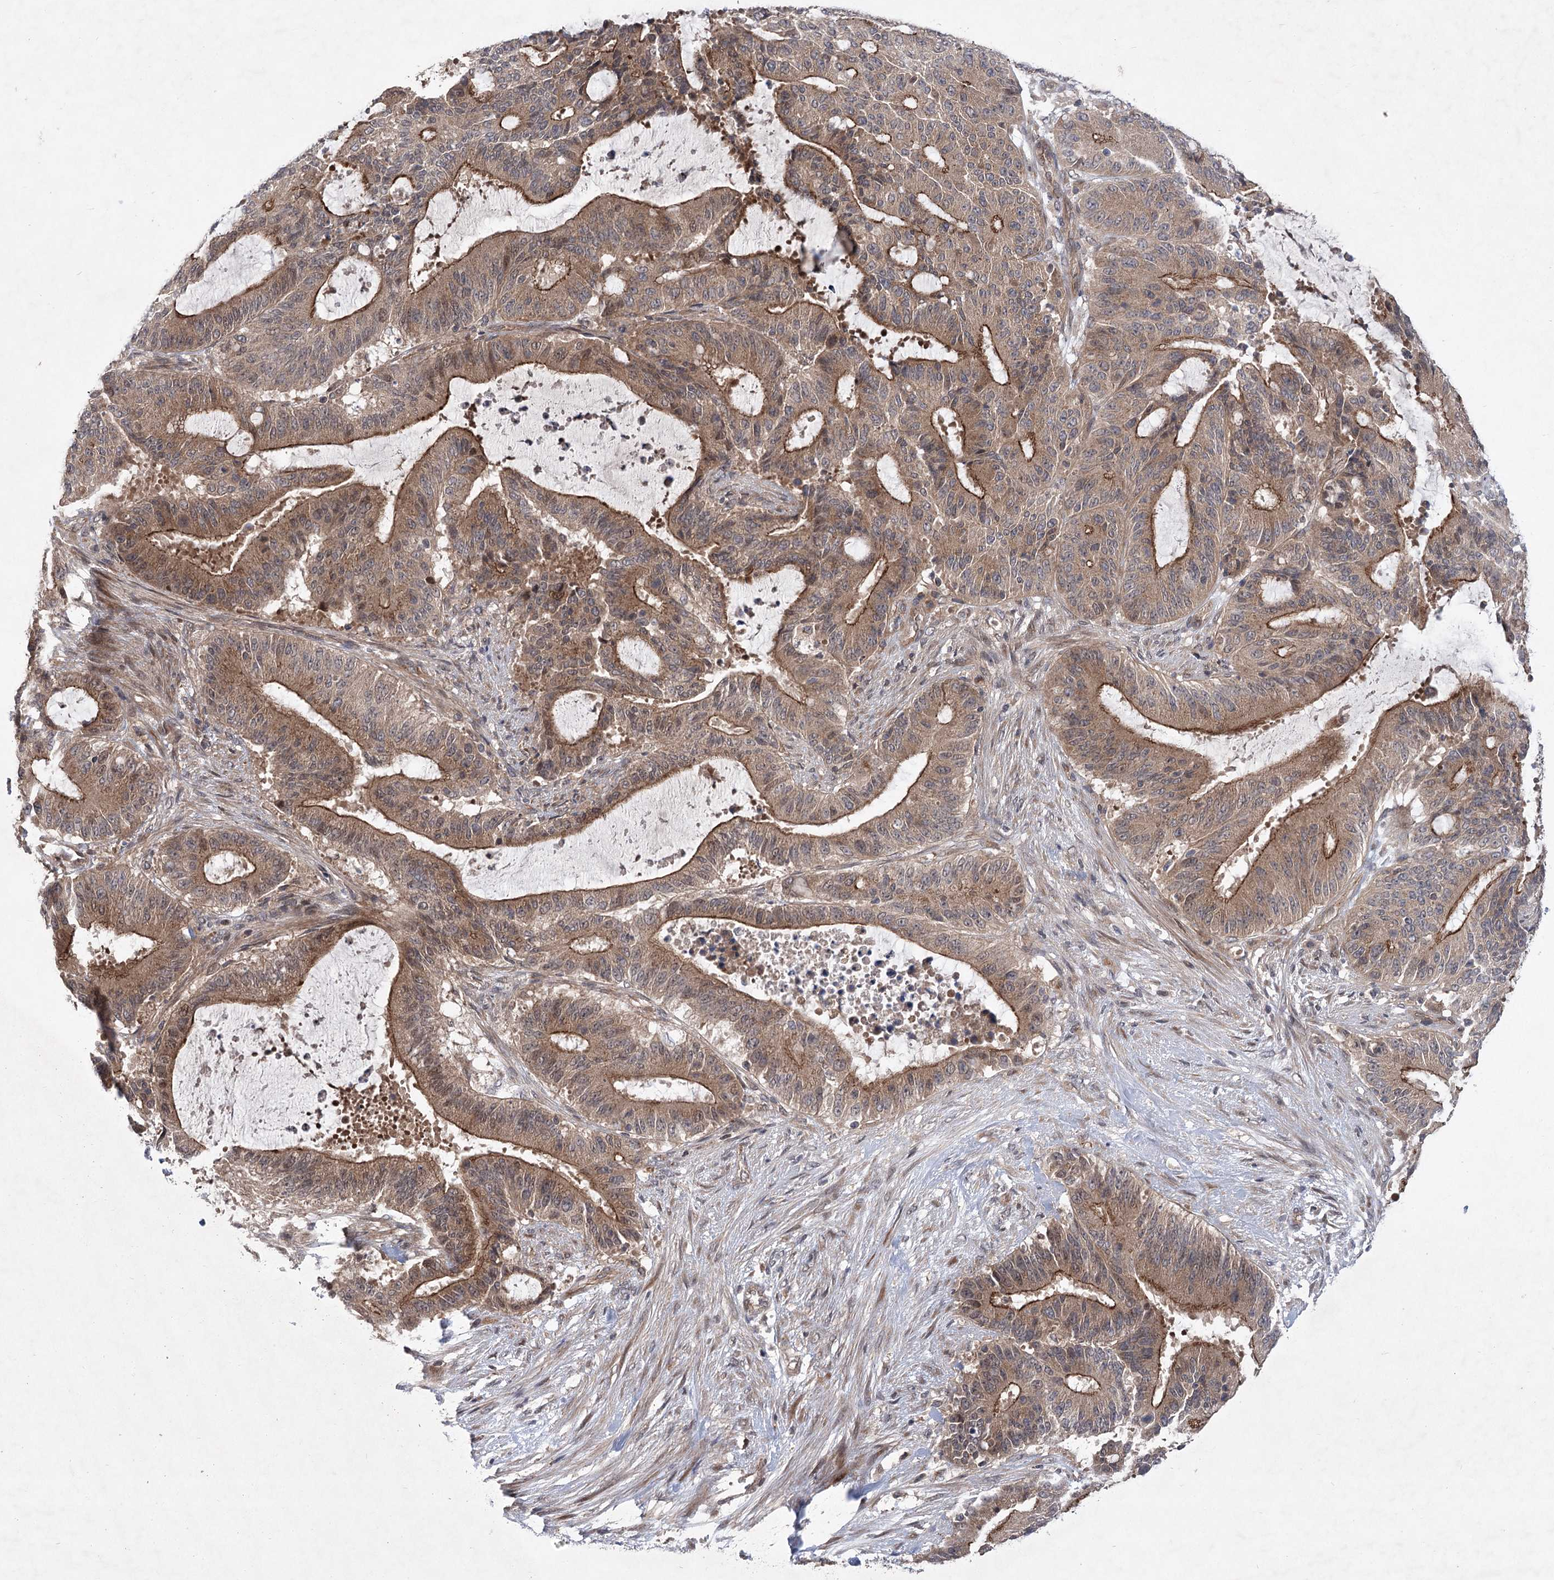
{"staining": {"intensity": "moderate", "quantity": ">75%", "location": "cytoplasmic/membranous"}, "tissue": "liver cancer", "cell_type": "Tumor cells", "image_type": "cancer", "snomed": [{"axis": "morphology", "description": "Normal tissue, NOS"}, {"axis": "morphology", "description": "Cholangiocarcinoma"}, {"axis": "topography", "description": "Liver"}, {"axis": "topography", "description": "Peripheral nerve tissue"}], "caption": "Human liver cancer stained with a protein marker exhibits moderate staining in tumor cells.", "gene": "METTL24", "patient": {"sex": "female", "age": 73}}